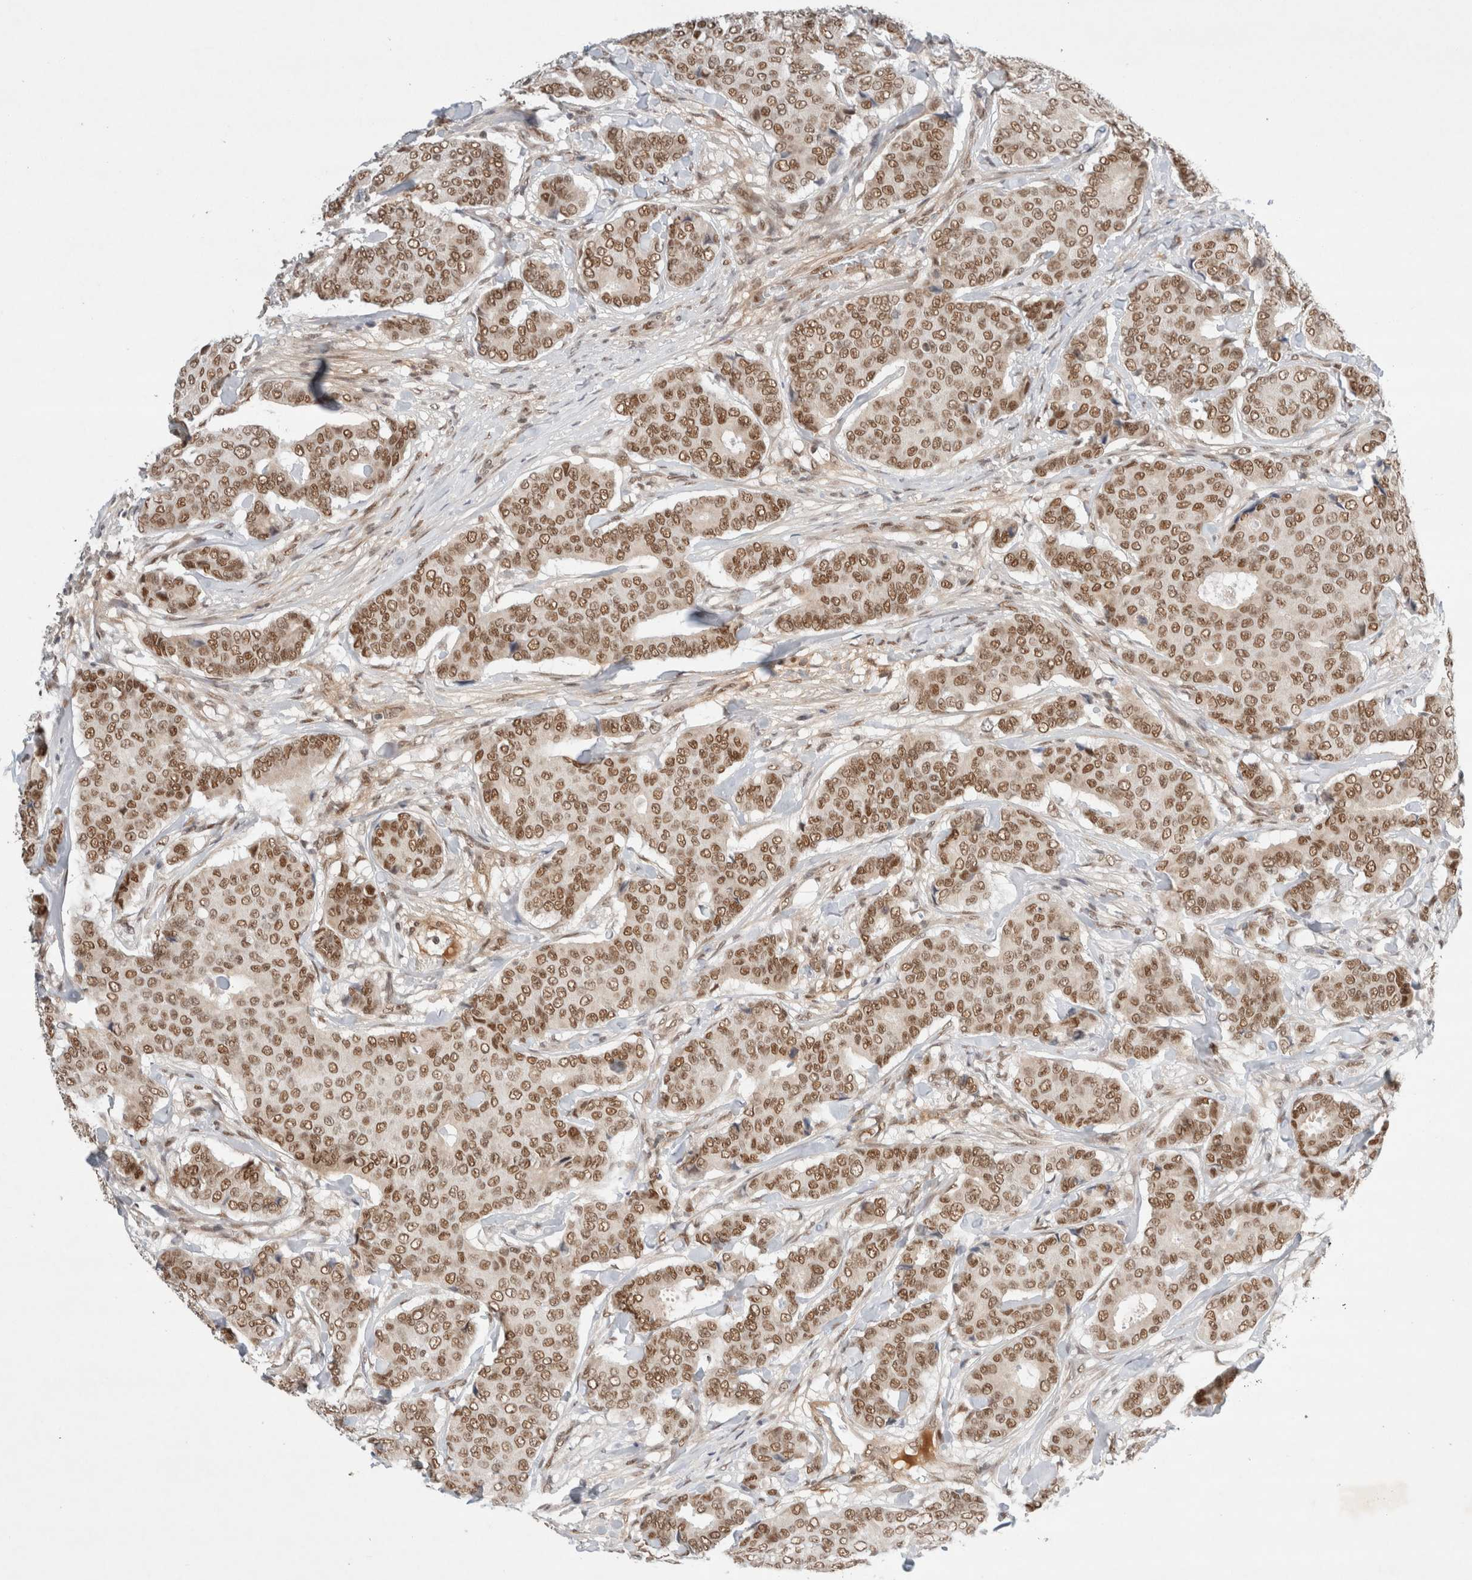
{"staining": {"intensity": "moderate", "quantity": ">75%", "location": "nuclear"}, "tissue": "breast cancer", "cell_type": "Tumor cells", "image_type": "cancer", "snomed": [{"axis": "morphology", "description": "Duct carcinoma"}, {"axis": "topography", "description": "Breast"}], "caption": "Protein staining of breast infiltrating ductal carcinoma tissue exhibits moderate nuclear positivity in approximately >75% of tumor cells.", "gene": "GTF2I", "patient": {"sex": "female", "age": 75}}